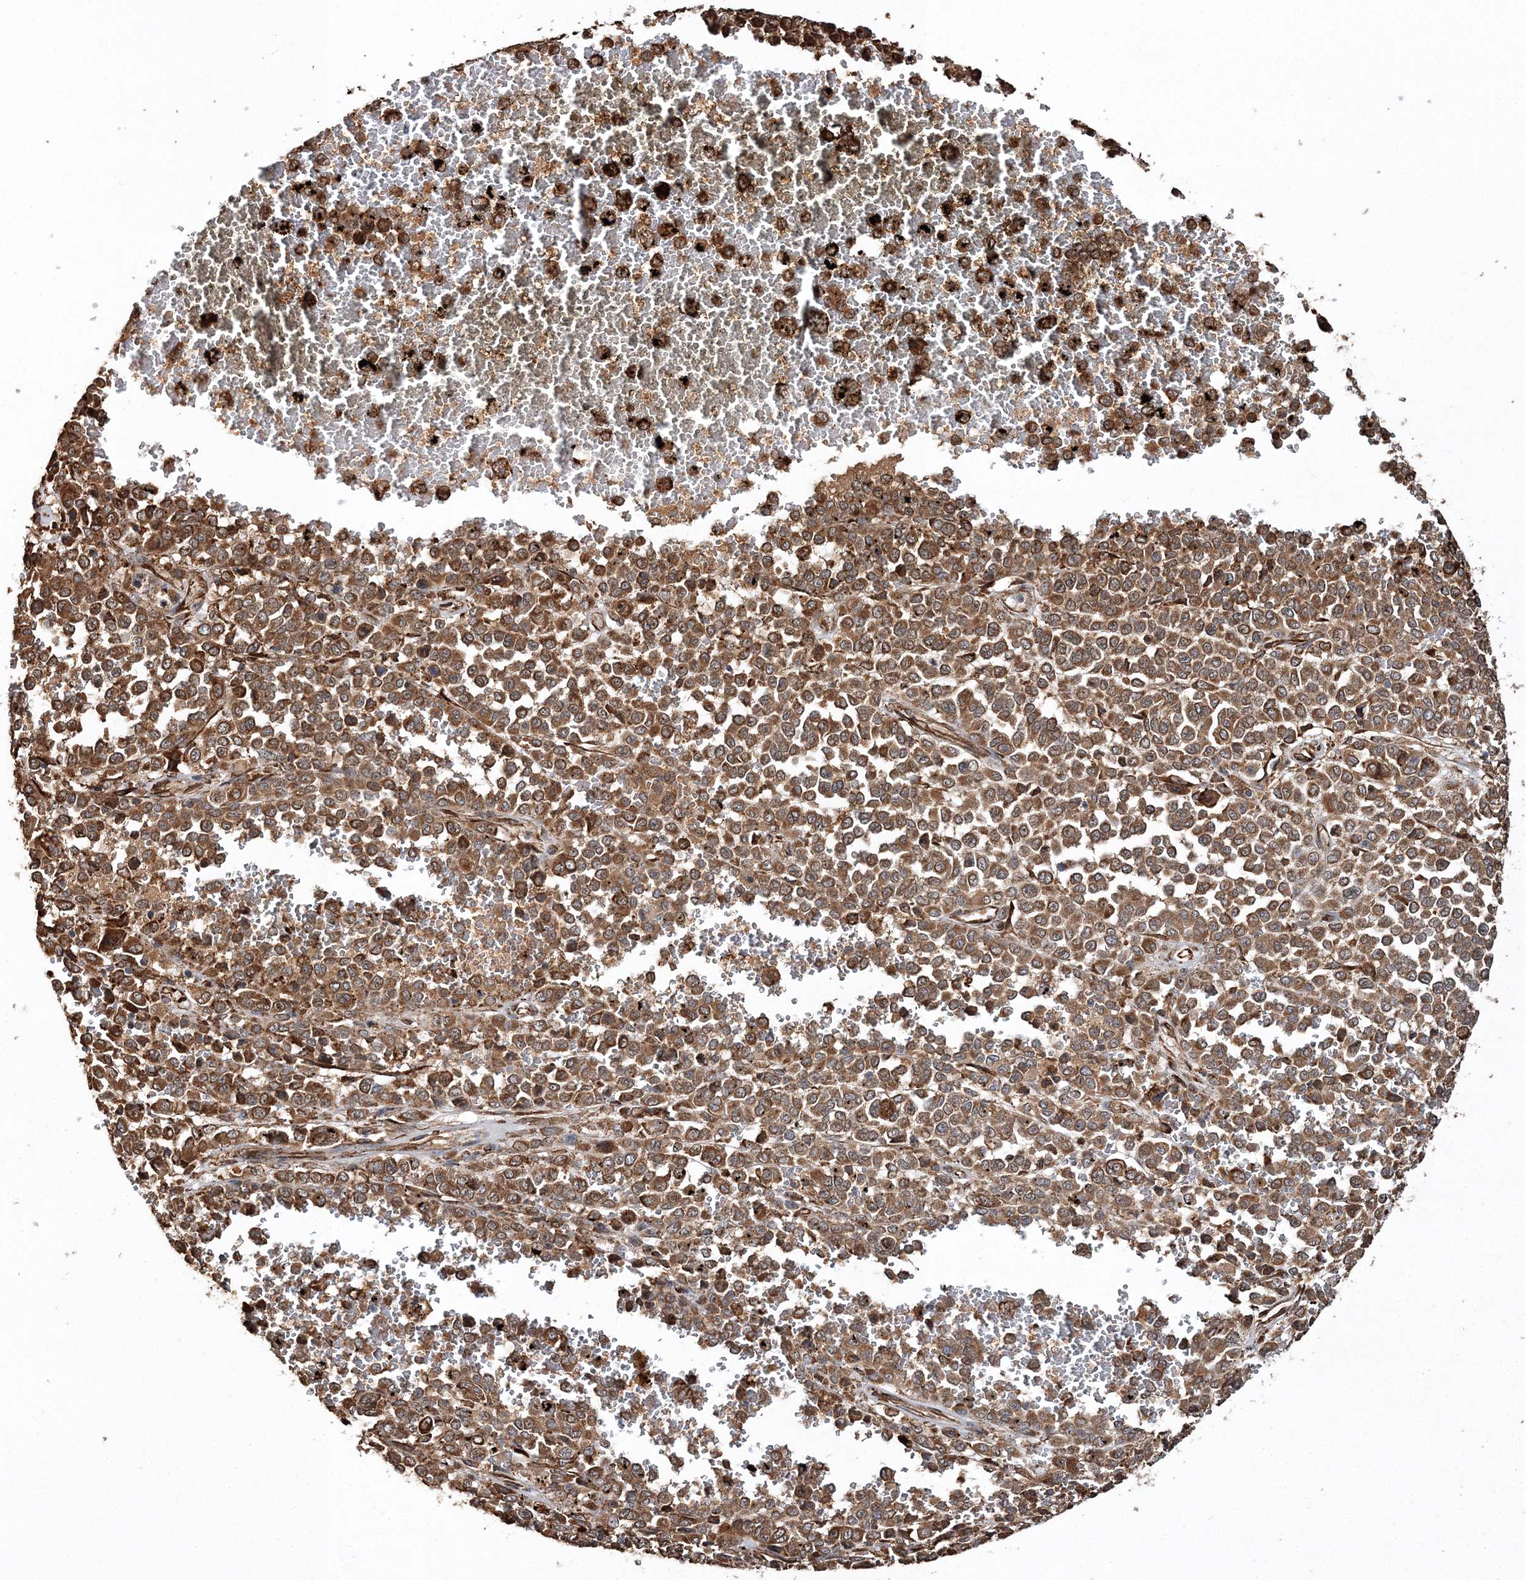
{"staining": {"intensity": "moderate", "quantity": ">75%", "location": "cytoplasmic/membranous"}, "tissue": "melanoma", "cell_type": "Tumor cells", "image_type": "cancer", "snomed": [{"axis": "morphology", "description": "Malignant melanoma, Metastatic site"}, {"axis": "topography", "description": "Pancreas"}], "caption": "DAB immunohistochemical staining of human malignant melanoma (metastatic site) displays moderate cytoplasmic/membranous protein positivity in approximately >75% of tumor cells.", "gene": "SCRN3", "patient": {"sex": "female", "age": 30}}